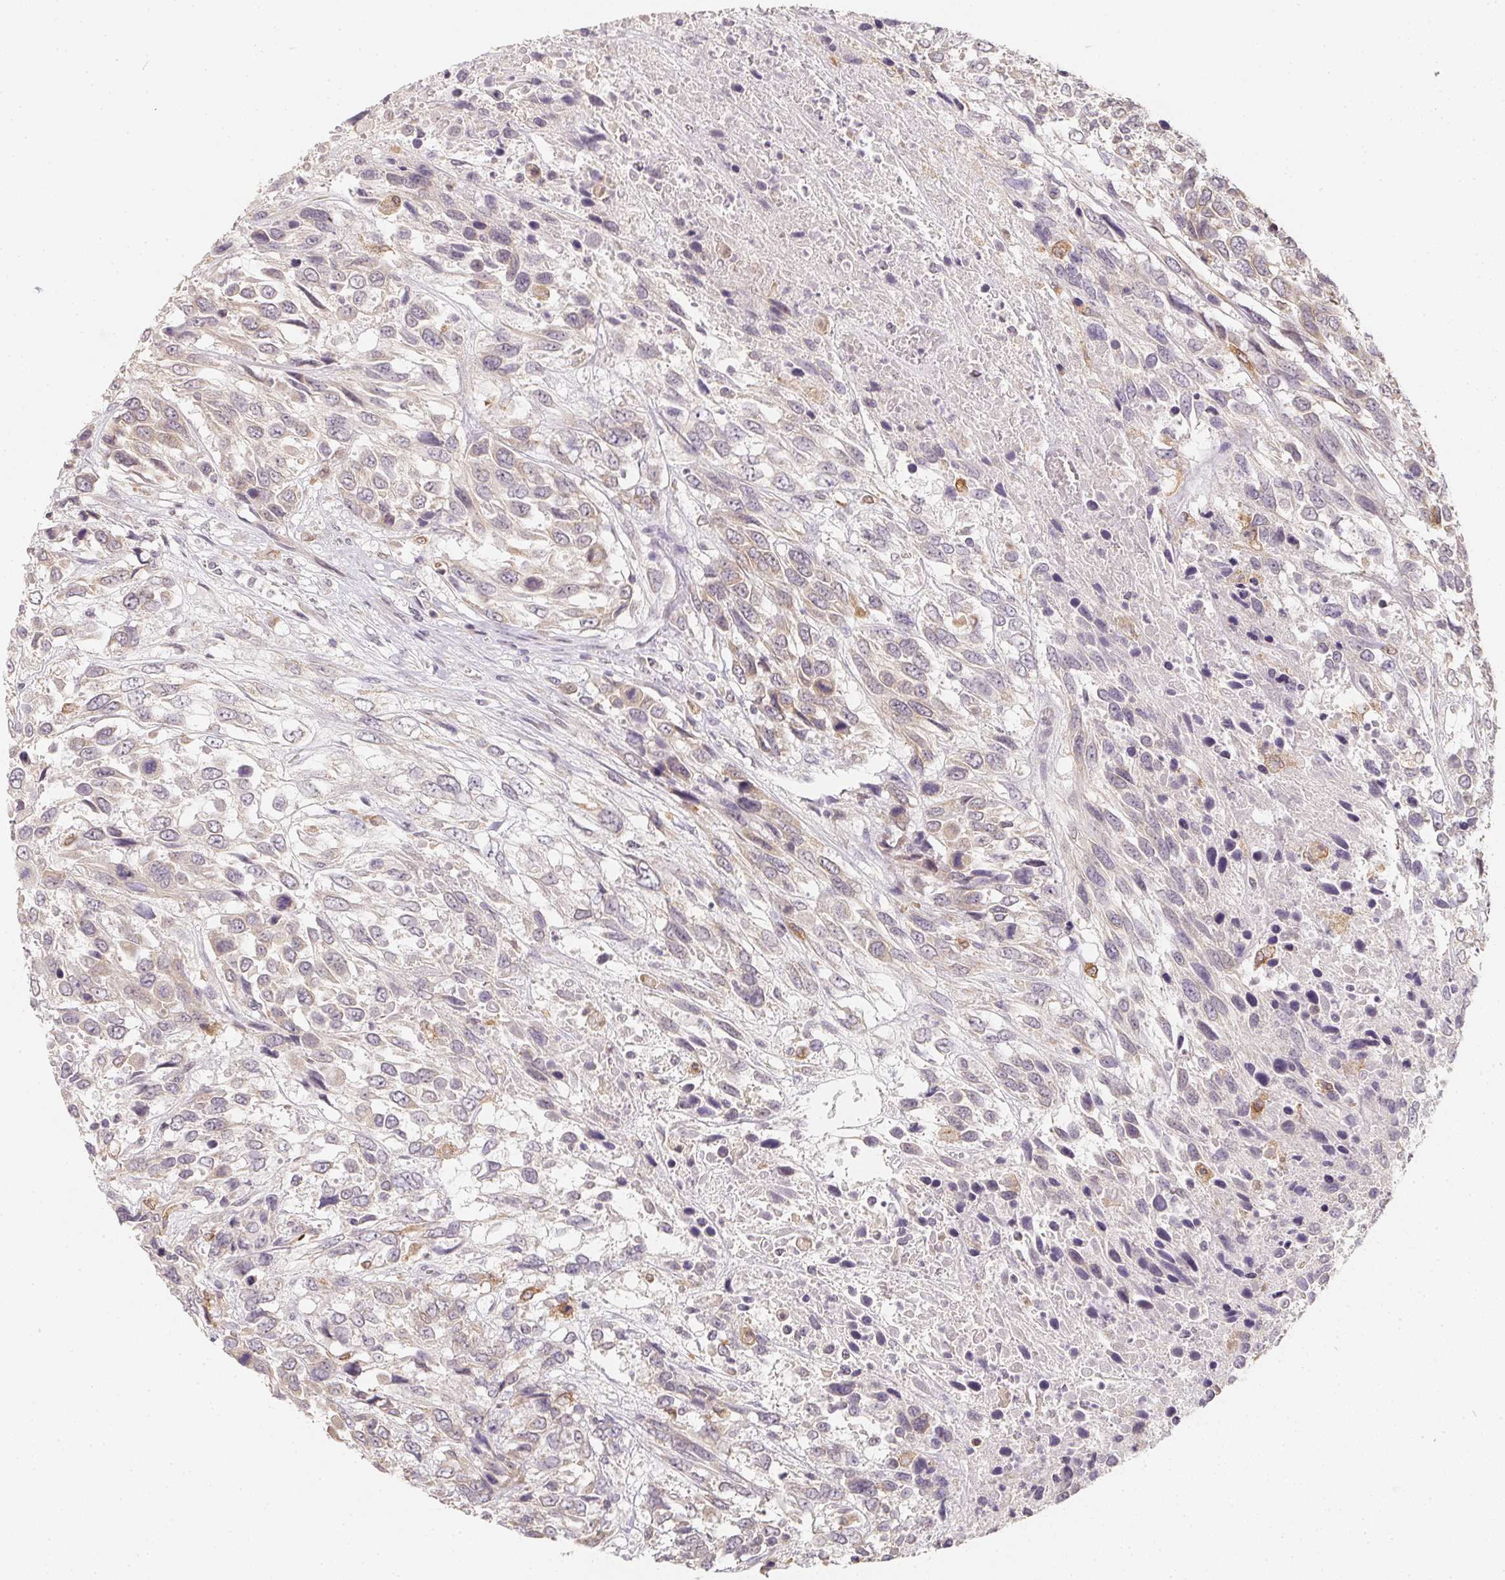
{"staining": {"intensity": "weak", "quantity": "25%-75%", "location": "cytoplasmic/membranous"}, "tissue": "urothelial cancer", "cell_type": "Tumor cells", "image_type": "cancer", "snomed": [{"axis": "morphology", "description": "Urothelial carcinoma, High grade"}, {"axis": "topography", "description": "Urinary bladder"}], "caption": "Brown immunohistochemical staining in urothelial carcinoma (high-grade) demonstrates weak cytoplasmic/membranous positivity in about 25%-75% of tumor cells.", "gene": "SOAT1", "patient": {"sex": "female", "age": 70}}